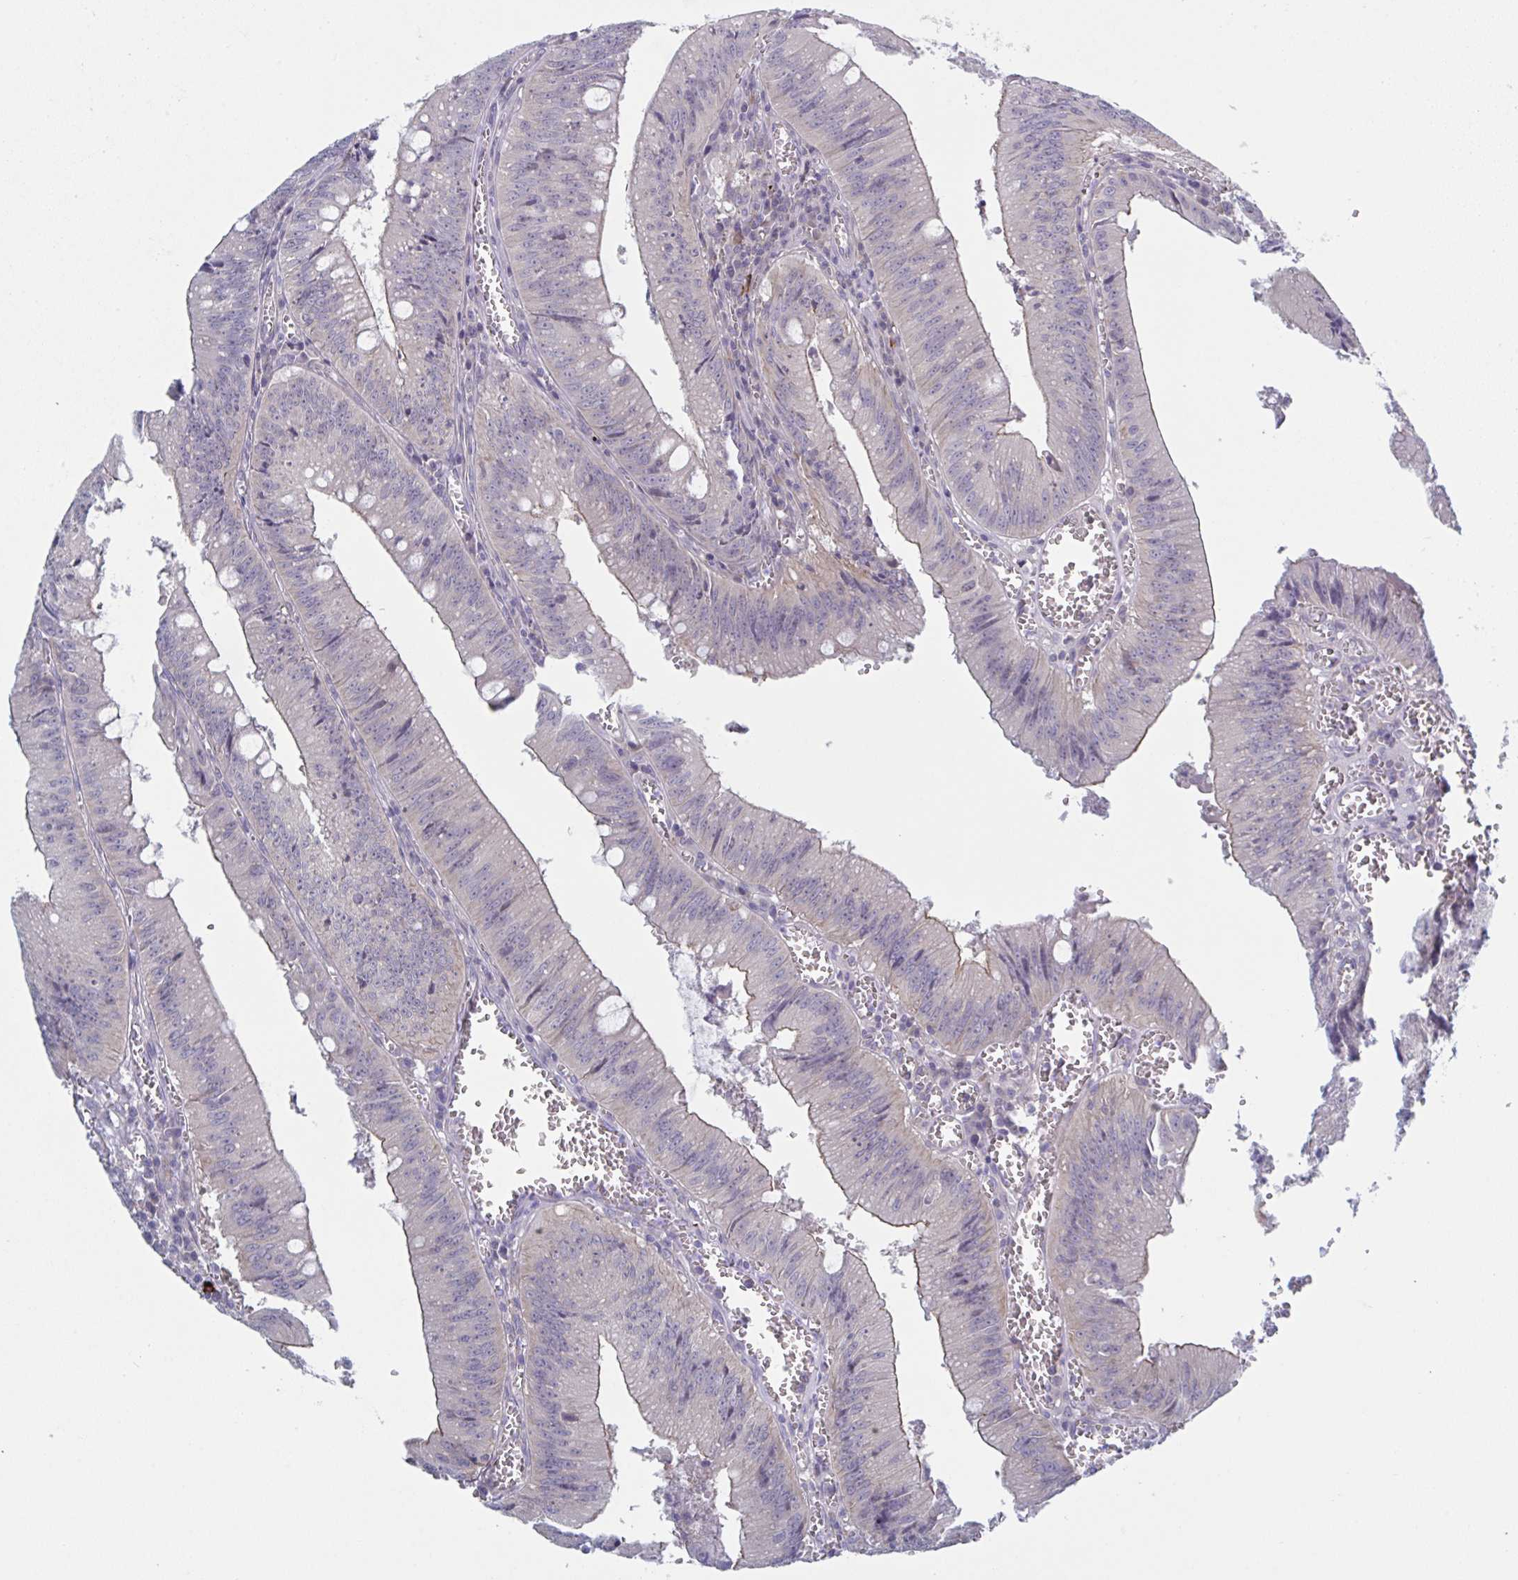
{"staining": {"intensity": "negative", "quantity": "none", "location": "none"}, "tissue": "colorectal cancer", "cell_type": "Tumor cells", "image_type": "cancer", "snomed": [{"axis": "morphology", "description": "Adenocarcinoma, NOS"}, {"axis": "topography", "description": "Rectum"}], "caption": "DAB (3,3'-diaminobenzidine) immunohistochemical staining of human colorectal cancer reveals no significant positivity in tumor cells.", "gene": "STK26", "patient": {"sex": "female", "age": 81}}